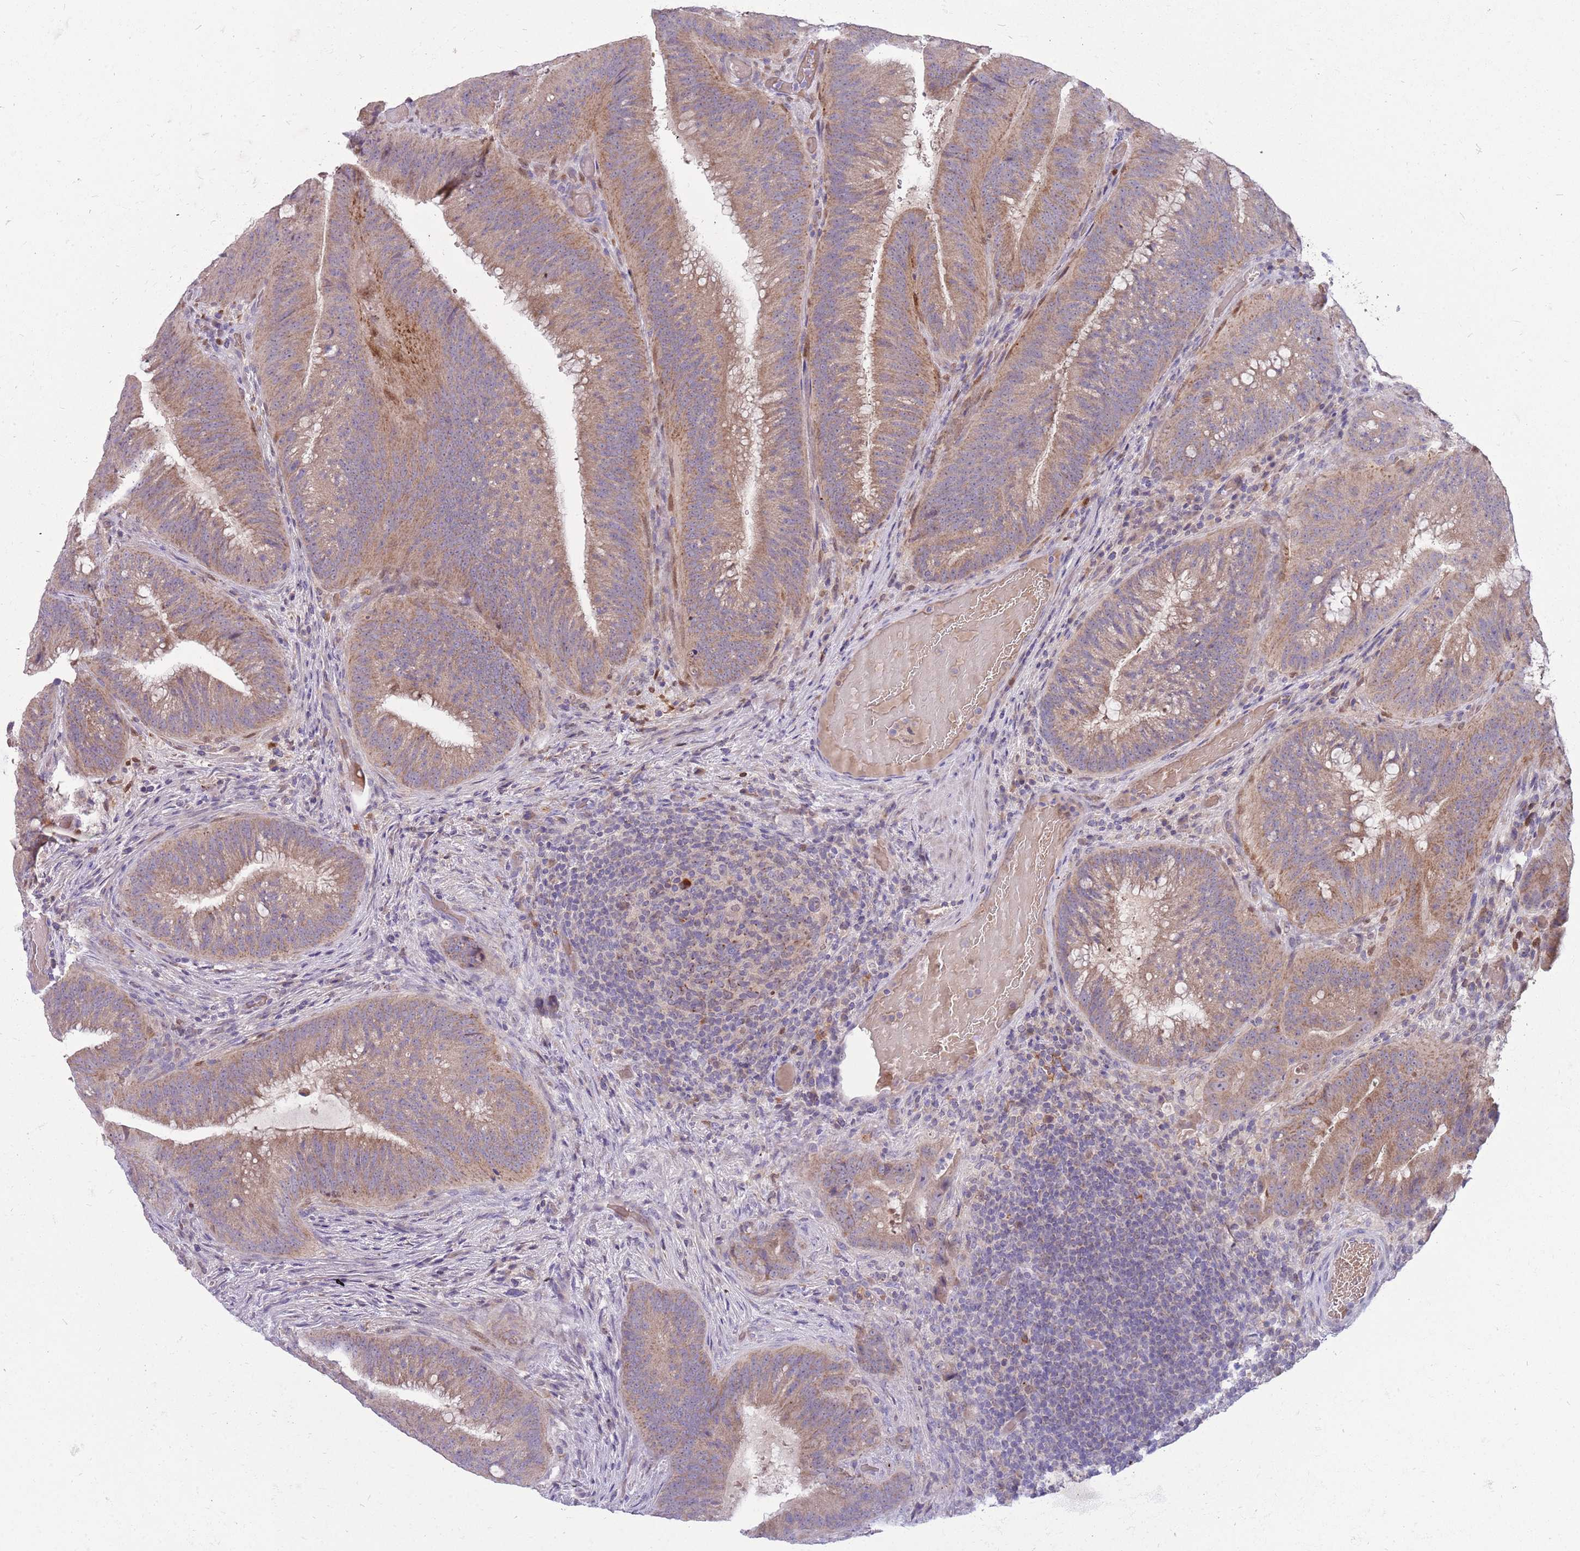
{"staining": {"intensity": "moderate", "quantity": ">75%", "location": "cytoplasmic/membranous"}, "tissue": "colorectal cancer", "cell_type": "Tumor cells", "image_type": "cancer", "snomed": [{"axis": "morphology", "description": "Adenocarcinoma, NOS"}, {"axis": "topography", "description": "Colon"}], "caption": "The photomicrograph exhibits immunohistochemical staining of colorectal adenocarcinoma. There is moderate cytoplasmic/membranous expression is present in about >75% of tumor cells.", "gene": "DDHD1", "patient": {"sex": "female", "age": 43}}